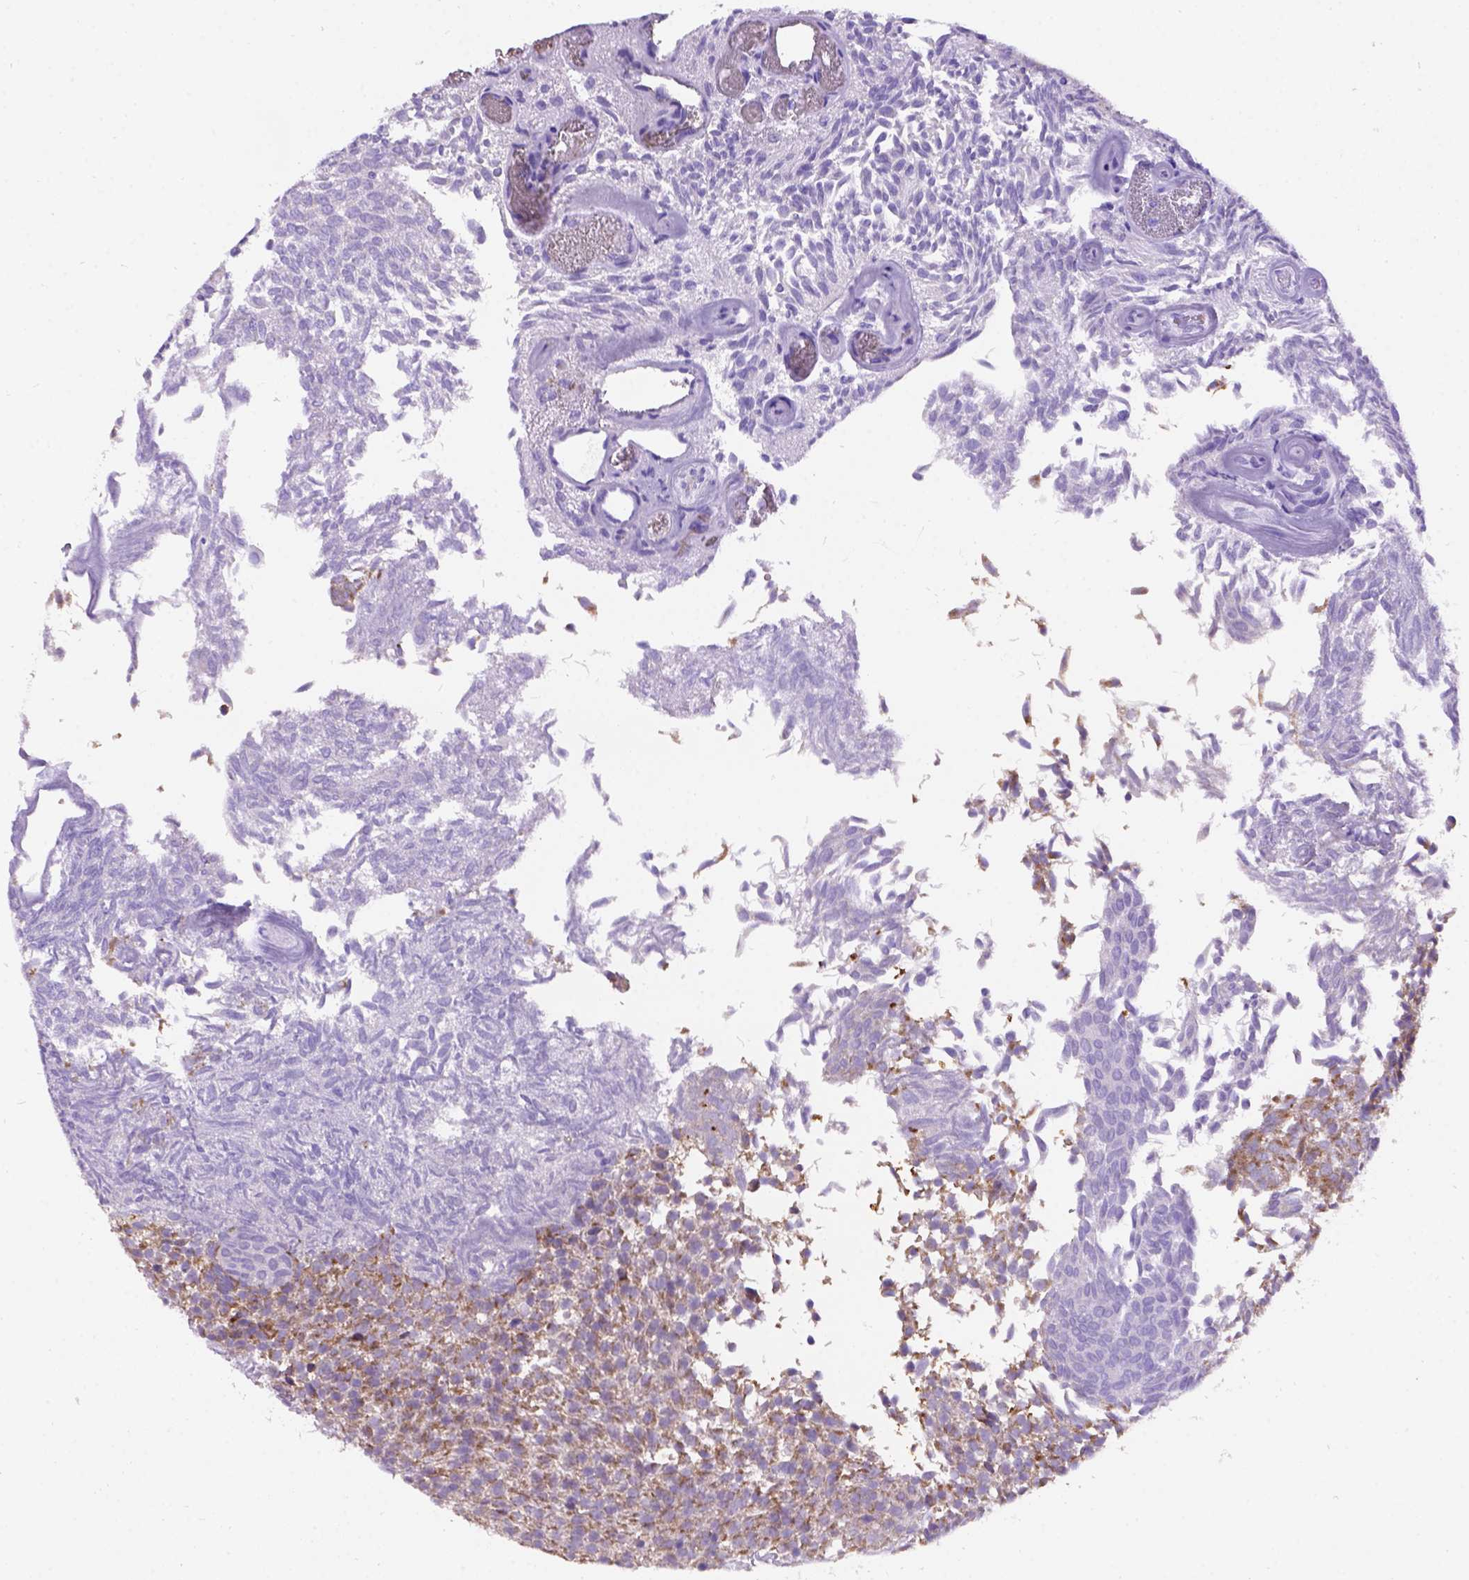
{"staining": {"intensity": "moderate", "quantity": "25%-75%", "location": "cytoplasmic/membranous"}, "tissue": "urothelial cancer", "cell_type": "Tumor cells", "image_type": "cancer", "snomed": [{"axis": "morphology", "description": "Urothelial carcinoma, Low grade"}, {"axis": "topography", "description": "Urinary bladder"}], "caption": "Protein expression analysis of human low-grade urothelial carcinoma reveals moderate cytoplasmic/membranous expression in approximately 25%-75% of tumor cells.", "gene": "L2HGDH", "patient": {"sex": "male", "age": 77}}